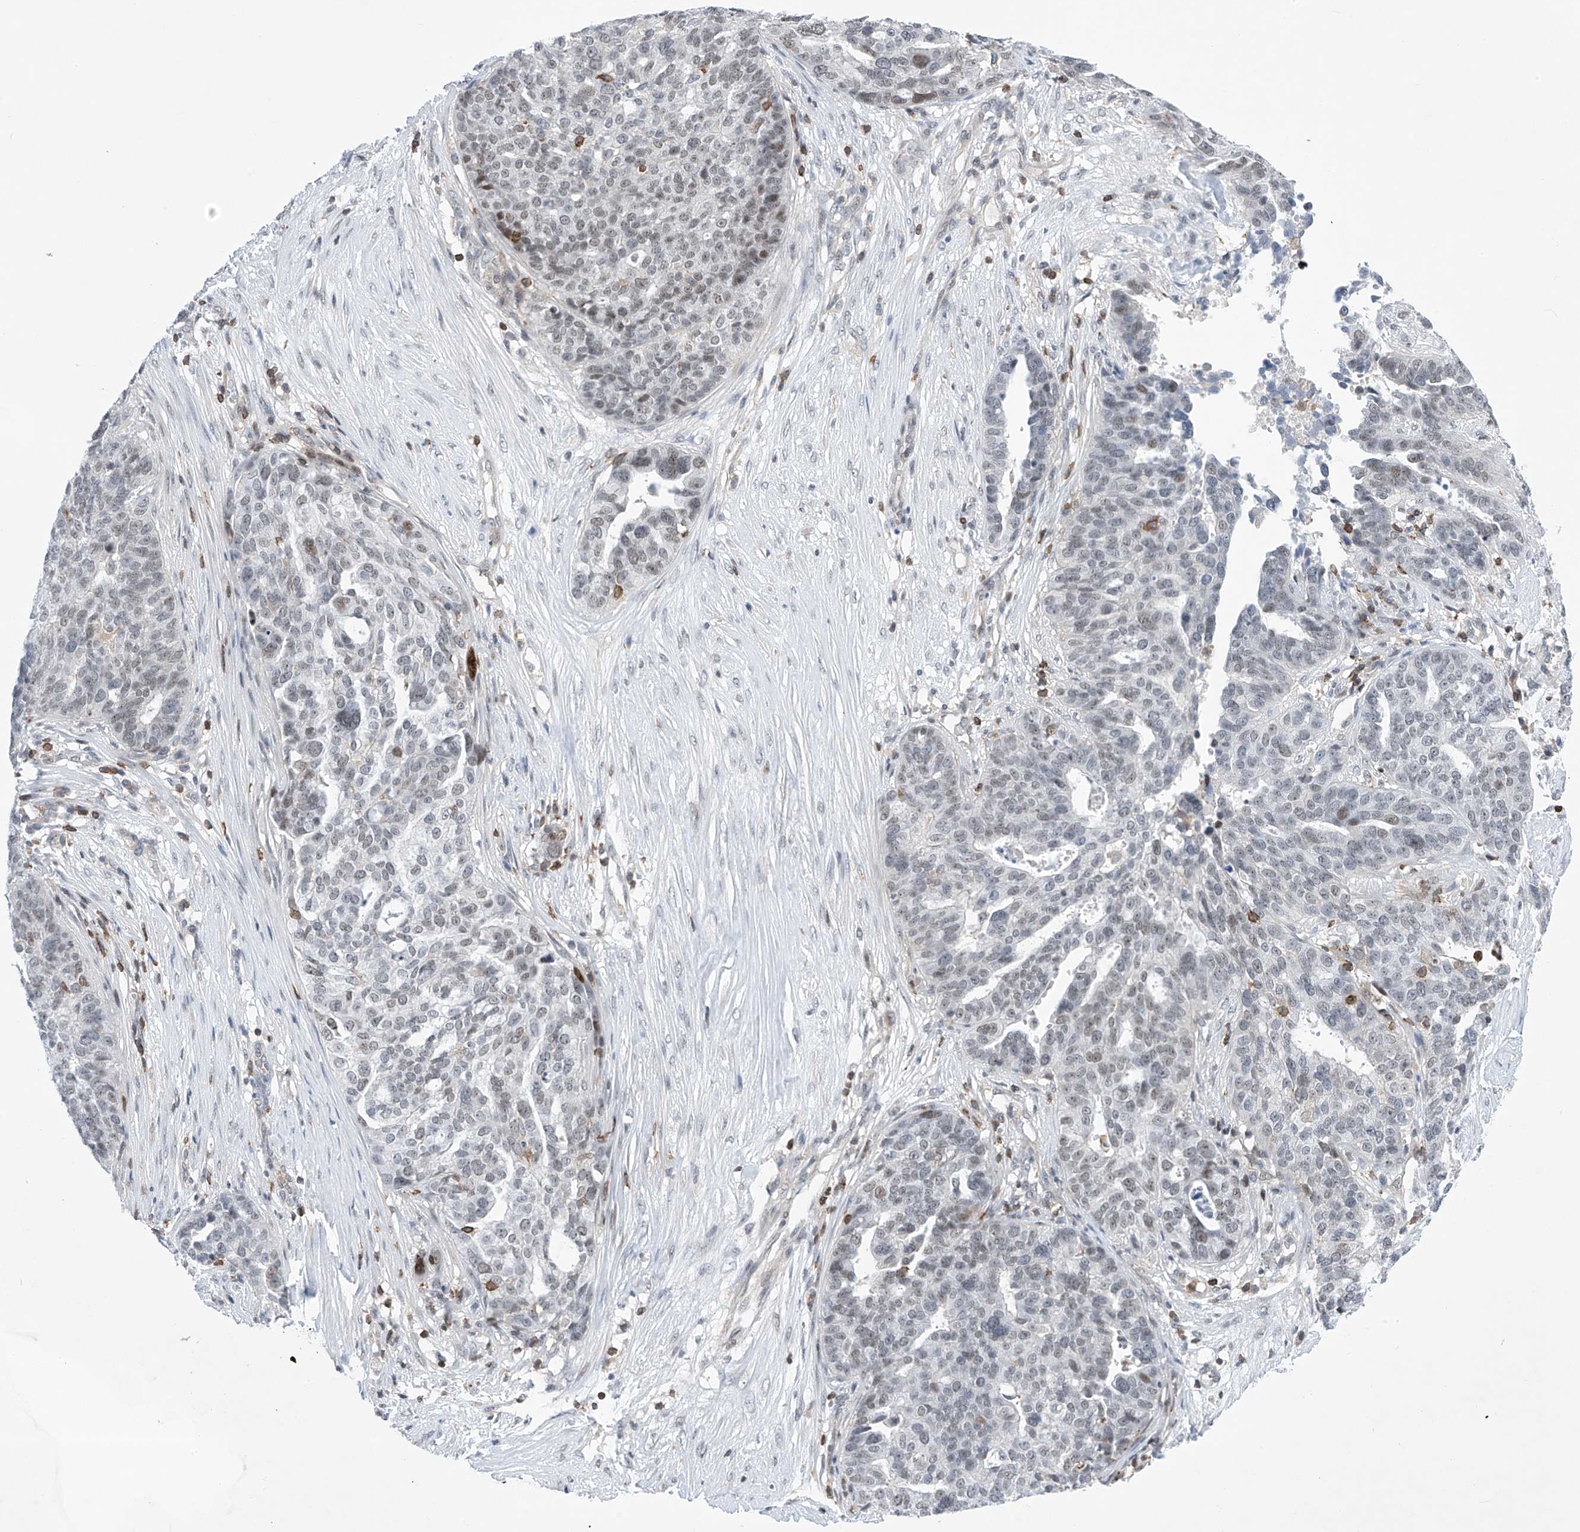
{"staining": {"intensity": "negative", "quantity": "none", "location": "none"}, "tissue": "ovarian cancer", "cell_type": "Tumor cells", "image_type": "cancer", "snomed": [{"axis": "morphology", "description": "Cystadenocarcinoma, serous, NOS"}, {"axis": "topography", "description": "Ovary"}], "caption": "This is an immunohistochemistry (IHC) image of ovarian cancer (serous cystadenocarcinoma). There is no expression in tumor cells.", "gene": "MSL3", "patient": {"sex": "female", "age": 59}}